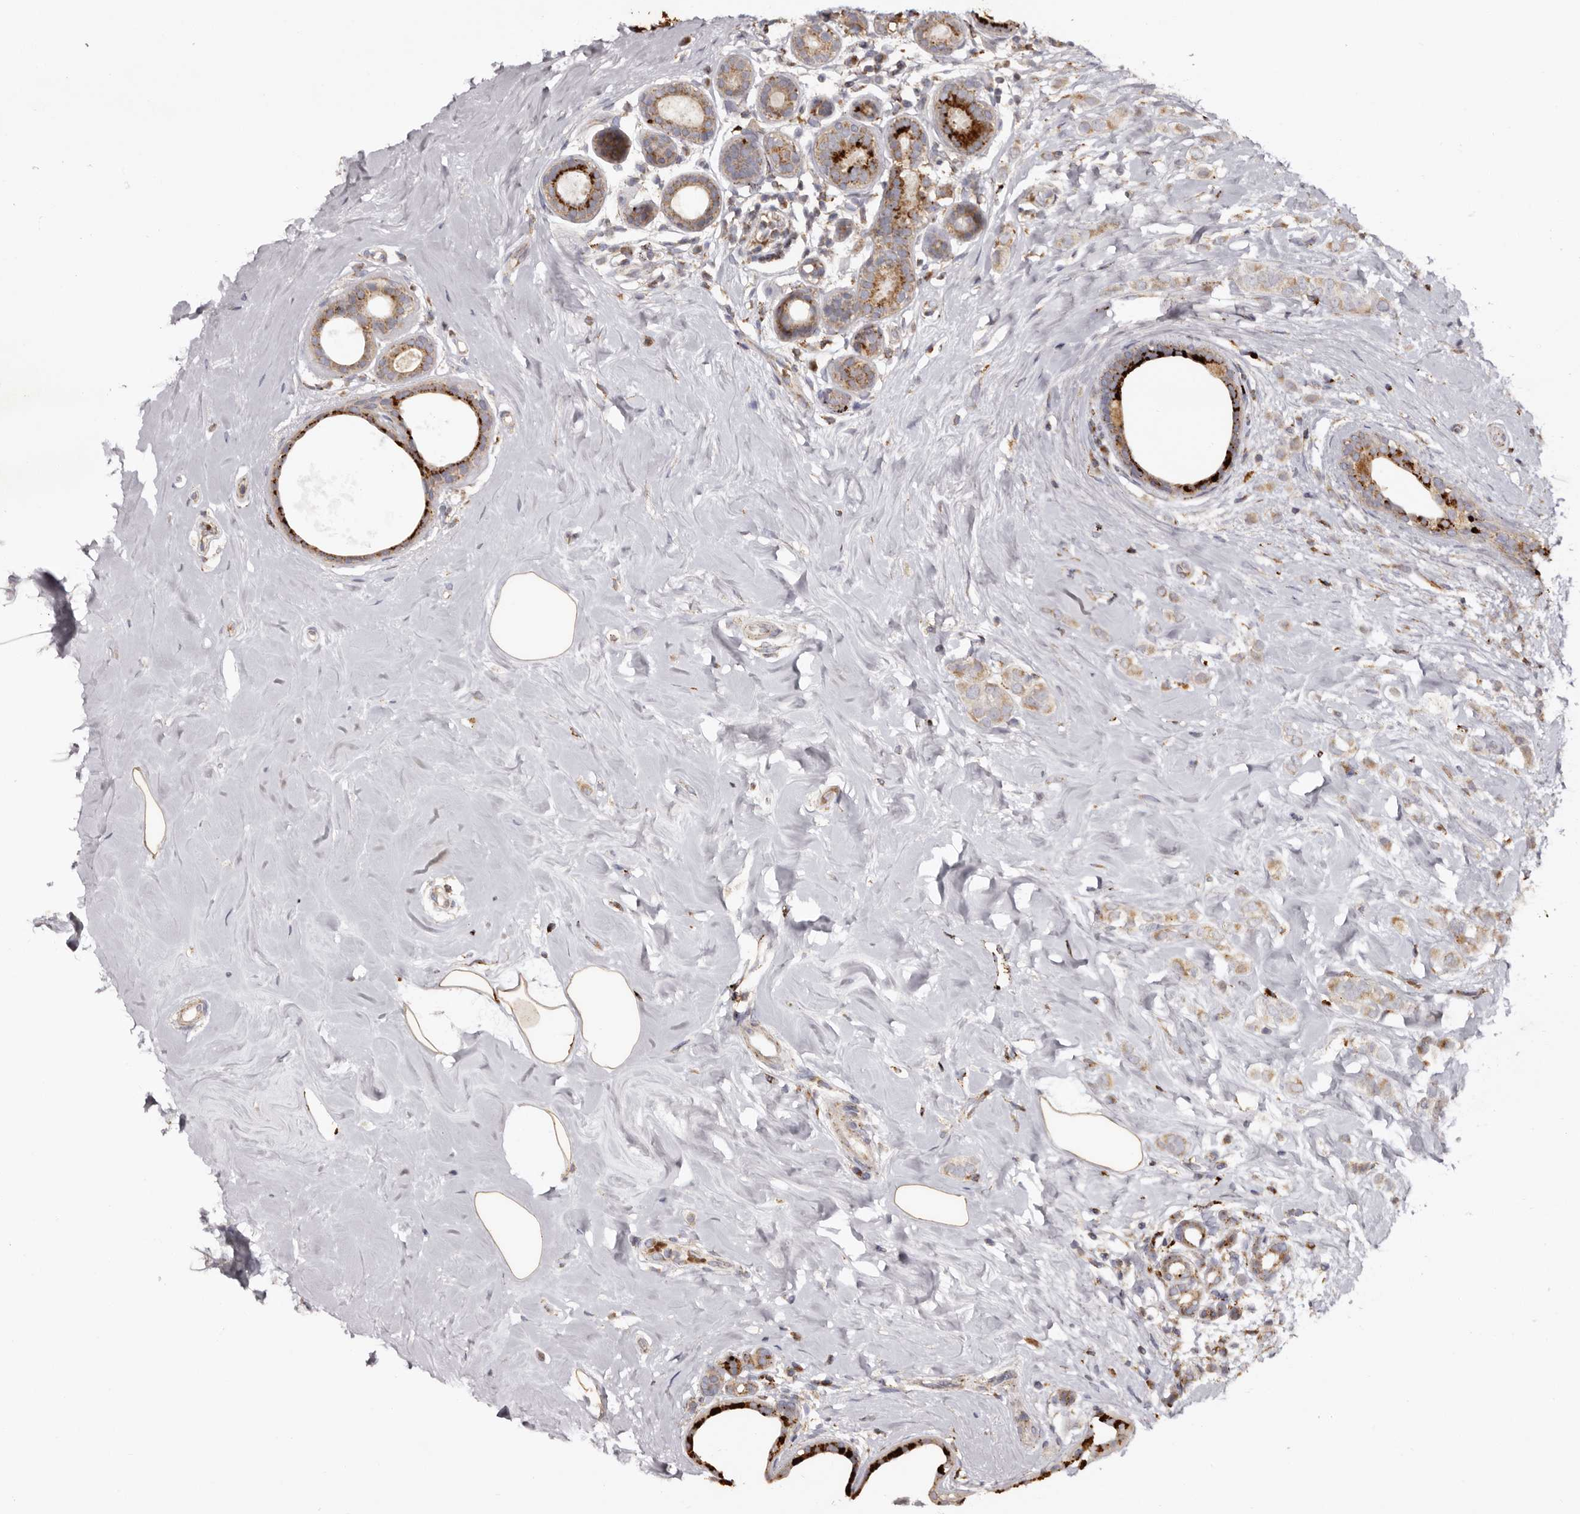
{"staining": {"intensity": "weak", "quantity": ">75%", "location": "cytoplasmic/membranous"}, "tissue": "breast cancer", "cell_type": "Tumor cells", "image_type": "cancer", "snomed": [{"axis": "morphology", "description": "Lobular carcinoma"}, {"axis": "topography", "description": "Breast"}], "caption": "Protein expression analysis of breast lobular carcinoma reveals weak cytoplasmic/membranous expression in approximately >75% of tumor cells.", "gene": "MECR", "patient": {"sex": "female", "age": 47}}